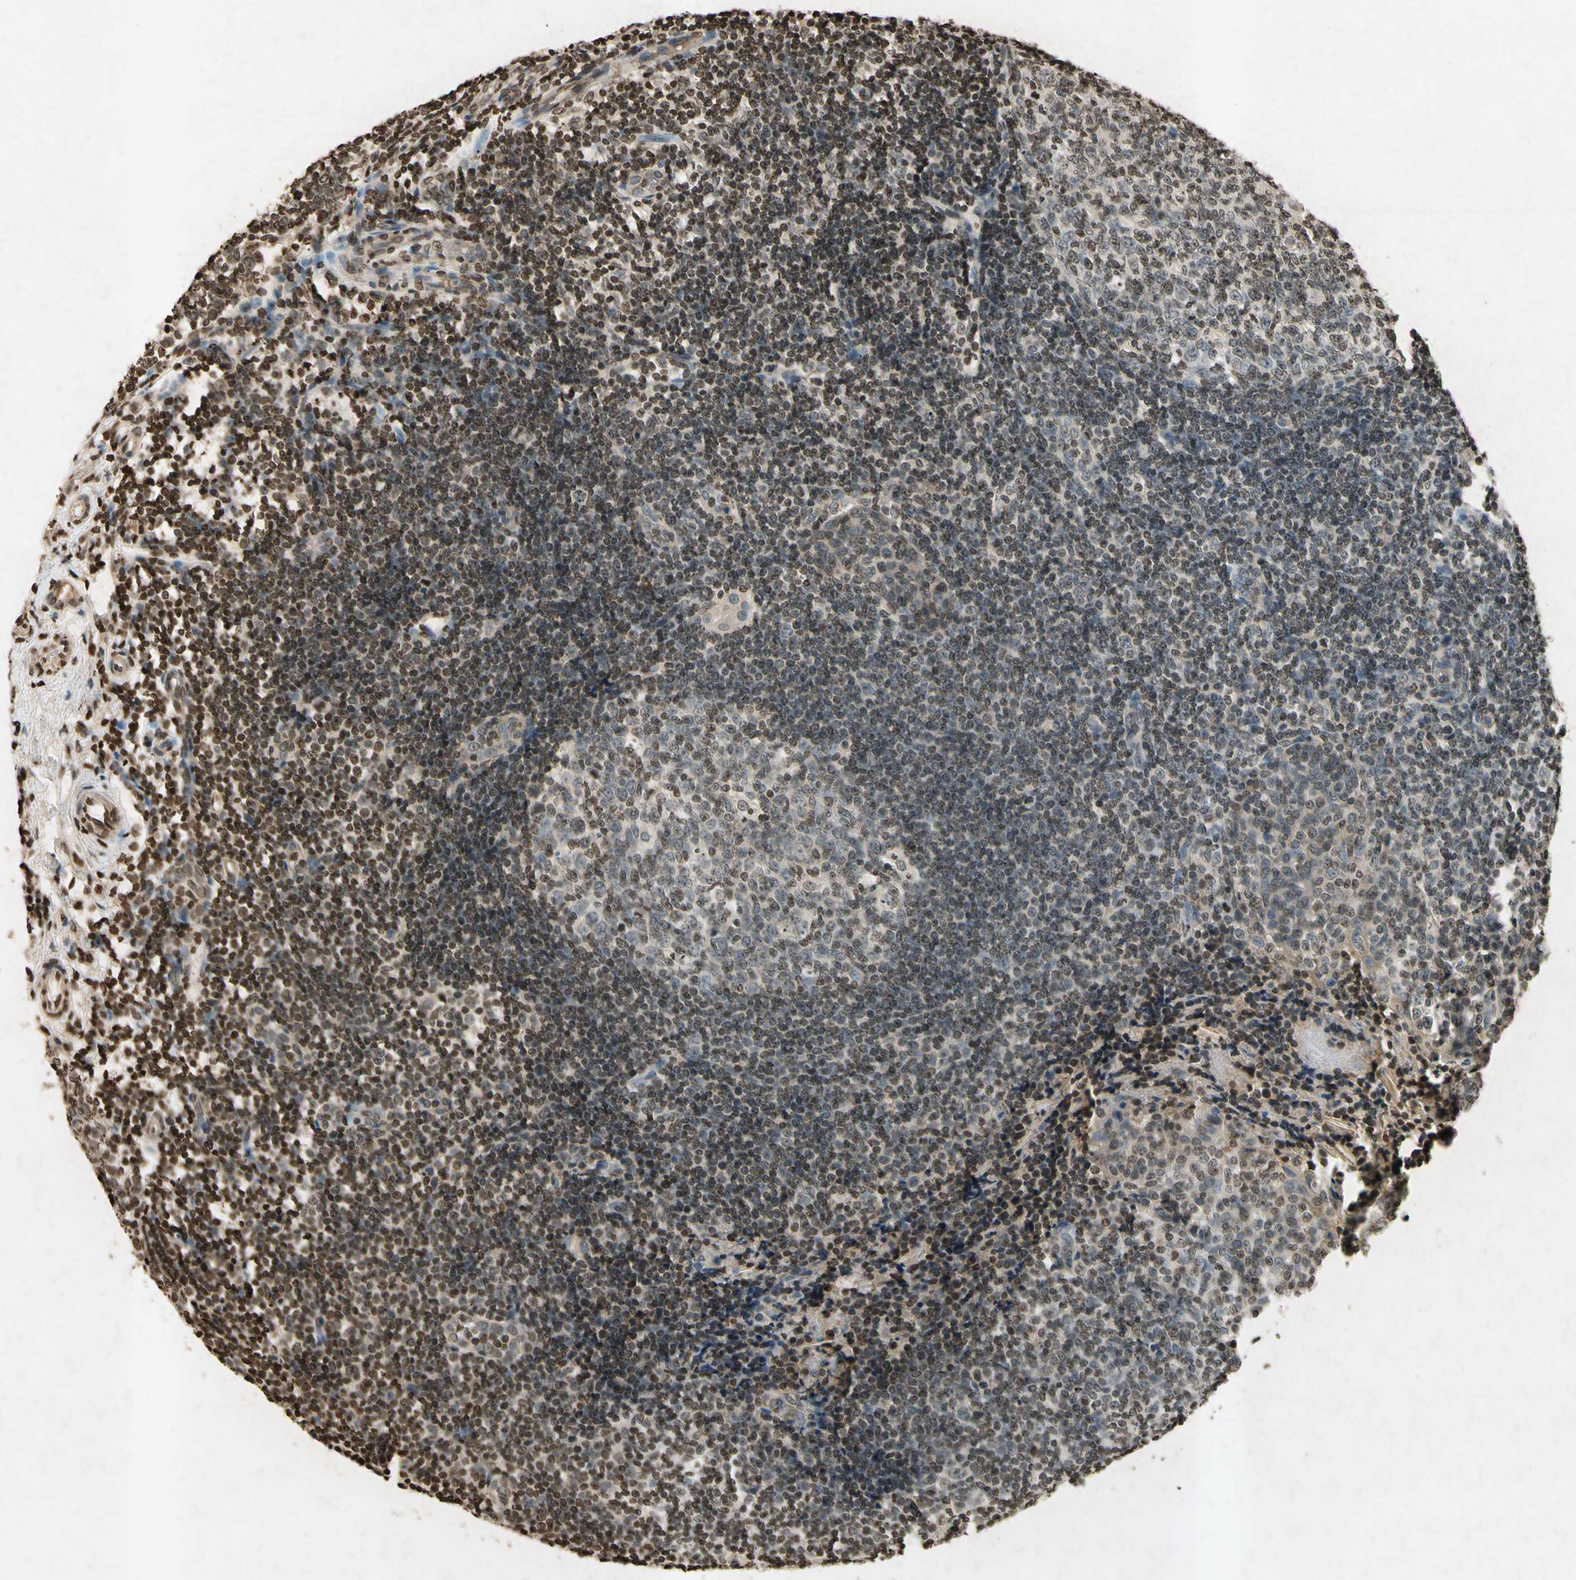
{"staining": {"intensity": "moderate", "quantity": ">75%", "location": "nuclear"}, "tissue": "tonsil", "cell_type": "Germinal center cells", "image_type": "normal", "snomed": [{"axis": "morphology", "description": "Normal tissue, NOS"}, {"axis": "topography", "description": "Tonsil"}], "caption": "Tonsil stained with immunohistochemistry (IHC) displays moderate nuclear staining in approximately >75% of germinal center cells. (IHC, brightfield microscopy, high magnification).", "gene": "HOXB3", "patient": {"sex": "female", "age": 19}}